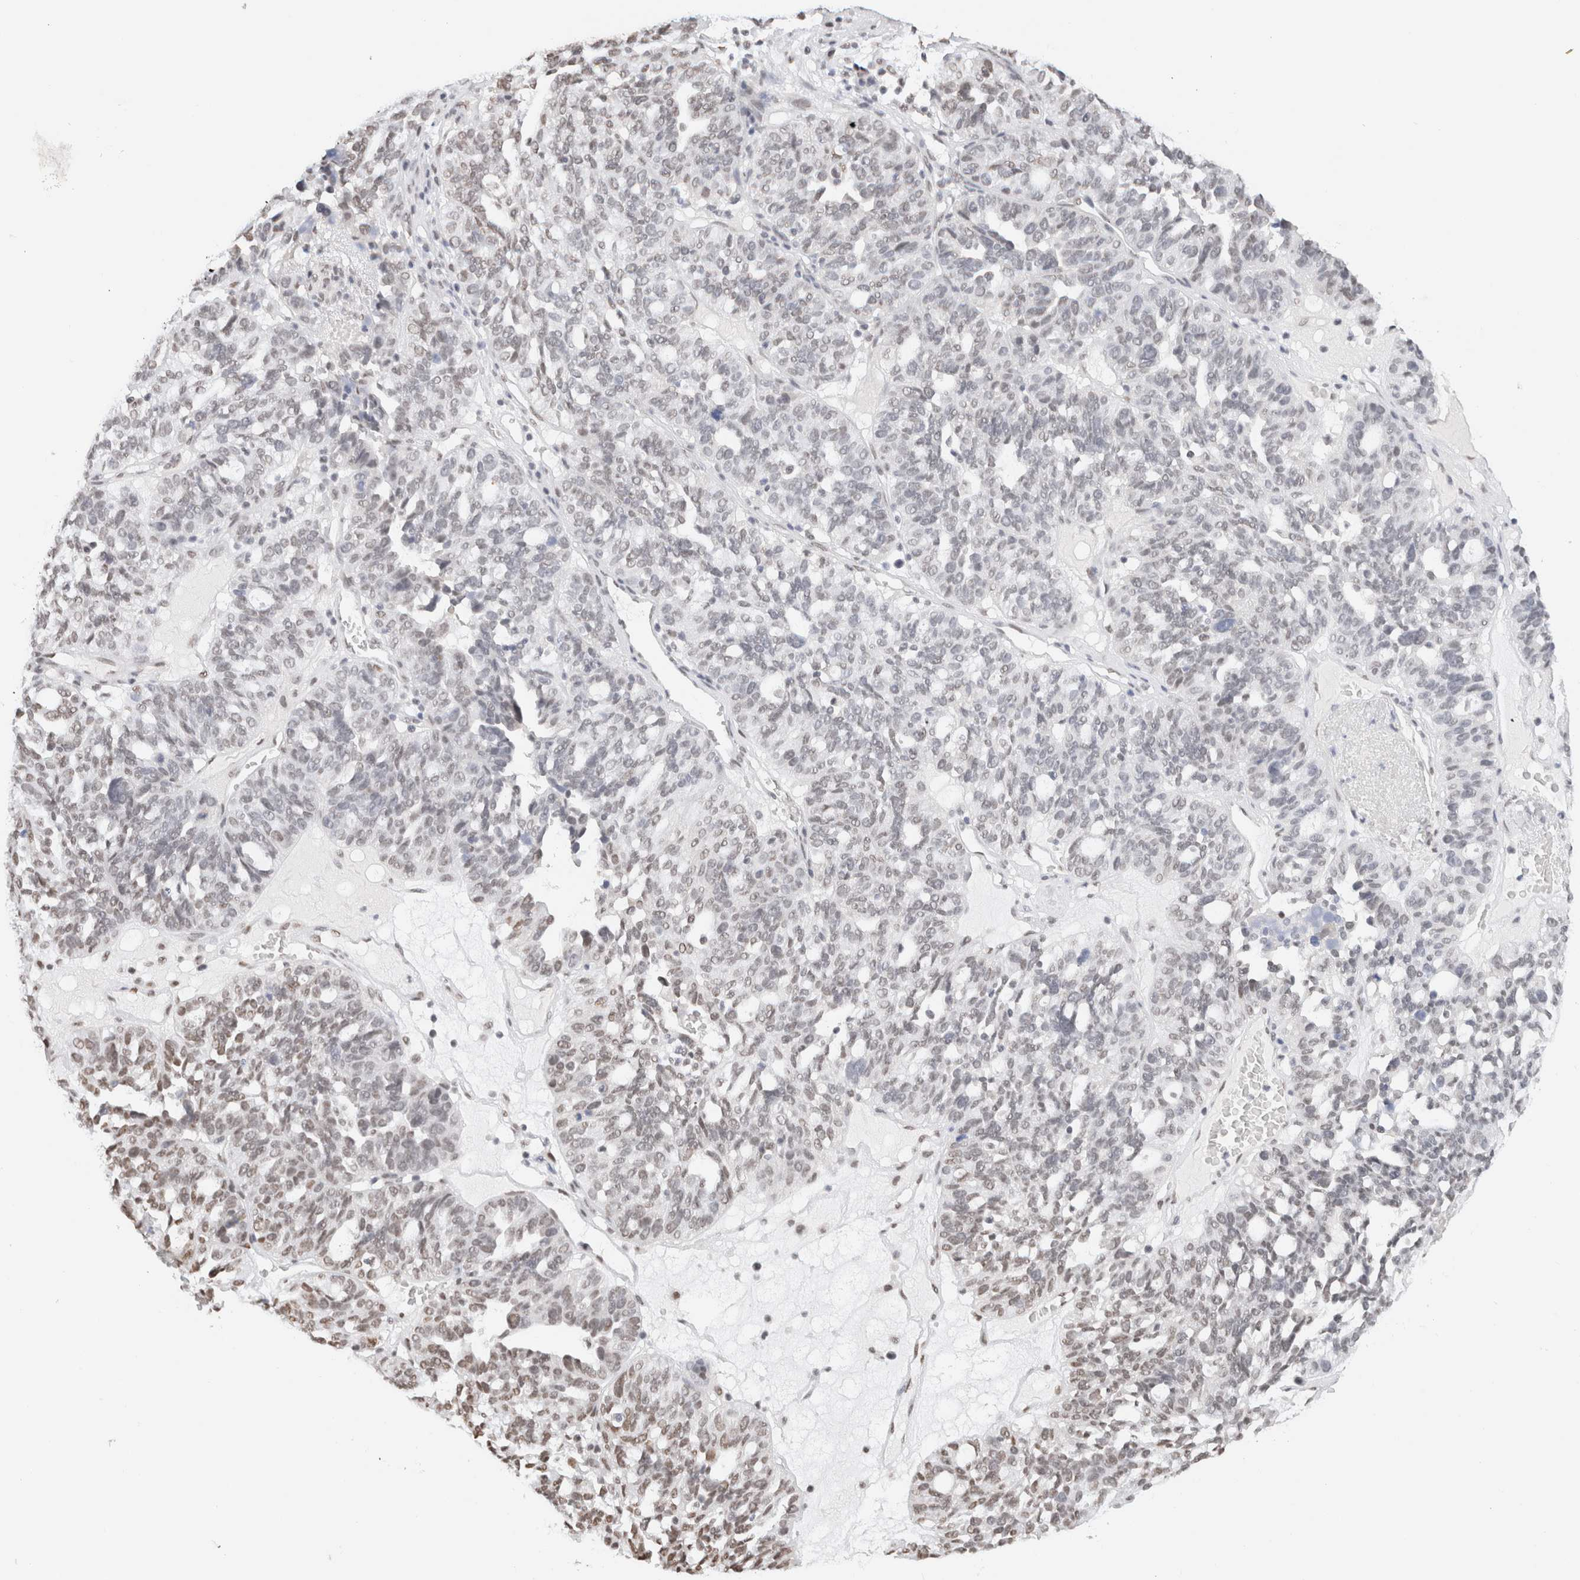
{"staining": {"intensity": "weak", "quantity": "<25%", "location": "nuclear"}, "tissue": "ovarian cancer", "cell_type": "Tumor cells", "image_type": "cancer", "snomed": [{"axis": "morphology", "description": "Cystadenocarcinoma, serous, NOS"}, {"axis": "topography", "description": "Ovary"}], "caption": "IHC of human serous cystadenocarcinoma (ovarian) demonstrates no staining in tumor cells. Nuclei are stained in blue.", "gene": "SUPT3H", "patient": {"sex": "female", "age": 59}}